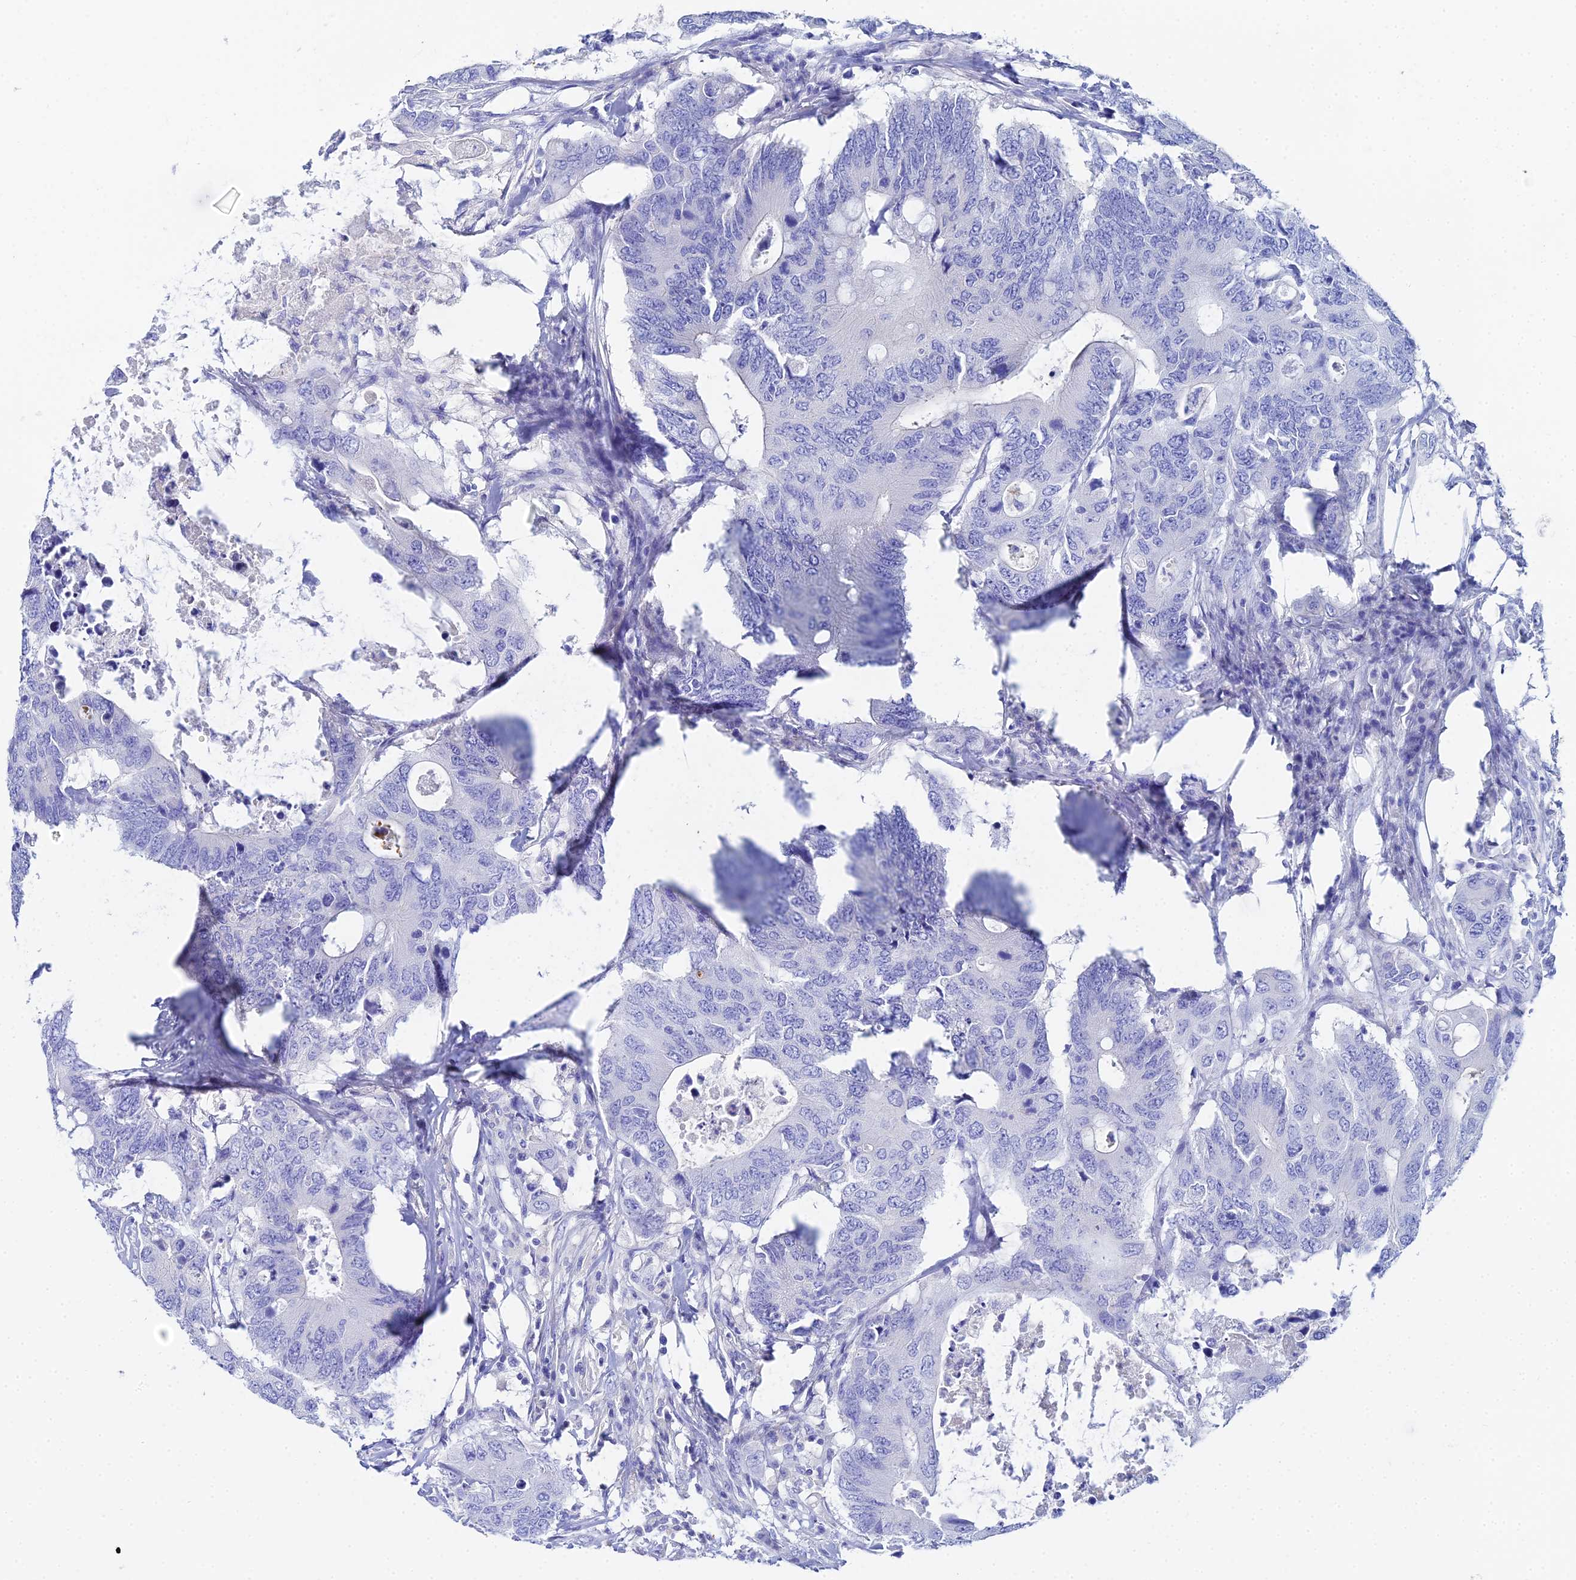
{"staining": {"intensity": "negative", "quantity": "none", "location": "none"}, "tissue": "colorectal cancer", "cell_type": "Tumor cells", "image_type": "cancer", "snomed": [{"axis": "morphology", "description": "Adenocarcinoma, NOS"}, {"axis": "topography", "description": "Colon"}], "caption": "Protein analysis of colorectal cancer displays no significant staining in tumor cells.", "gene": "CELA3A", "patient": {"sex": "male", "age": 71}}